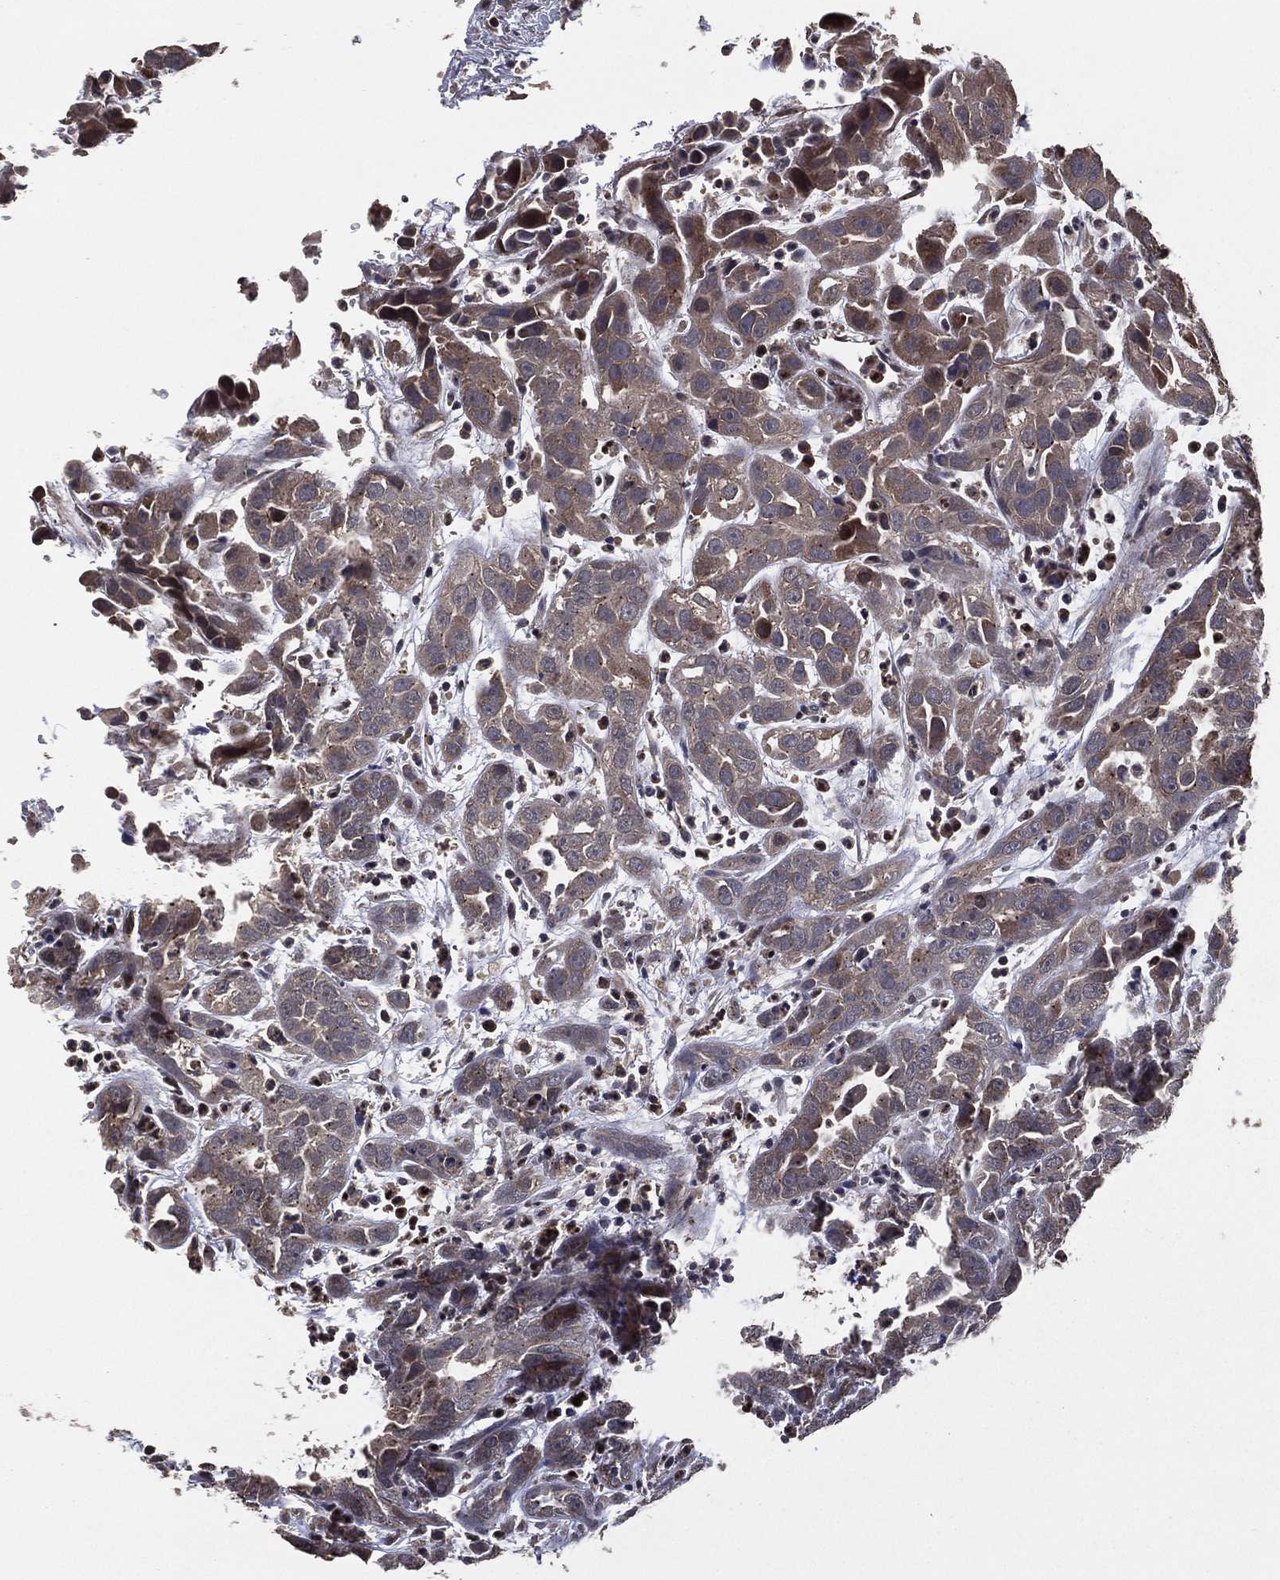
{"staining": {"intensity": "weak", "quantity": "25%-75%", "location": "cytoplasmic/membranous"}, "tissue": "urothelial cancer", "cell_type": "Tumor cells", "image_type": "cancer", "snomed": [{"axis": "morphology", "description": "Urothelial carcinoma, High grade"}, {"axis": "topography", "description": "Urinary bladder"}], "caption": "High-grade urothelial carcinoma stained with a brown dye demonstrates weak cytoplasmic/membranous positive expression in about 25%-75% of tumor cells.", "gene": "PCNT", "patient": {"sex": "female", "age": 41}}